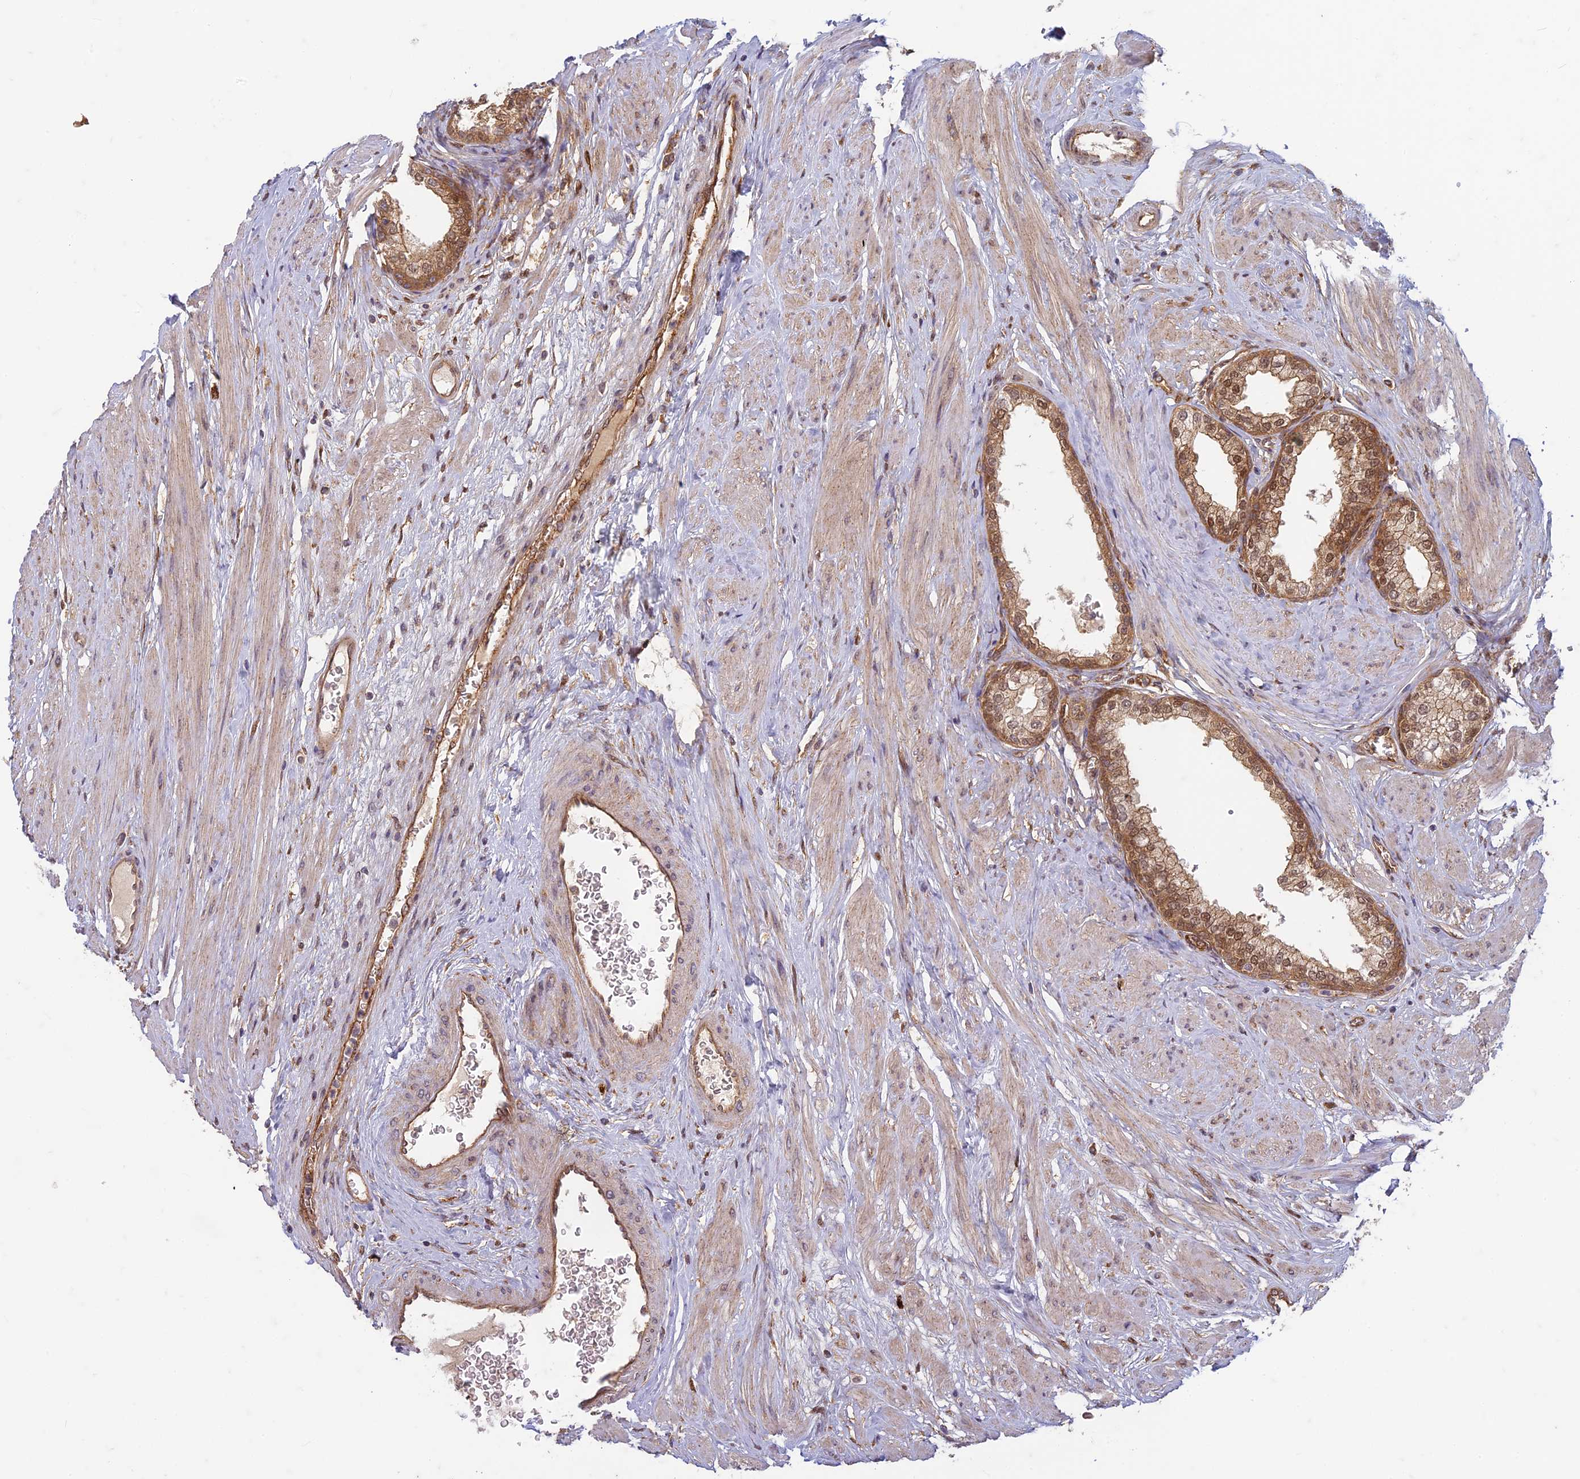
{"staining": {"intensity": "moderate", "quantity": ">75%", "location": "cytoplasmic/membranous,nuclear"}, "tissue": "prostate", "cell_type": "Glandular cells", "image_type": "normal", "snomed": [{"axis": "morphology", "description": "Normal tissue, NOS"}, {"axis": "morphology", "description": "Urothelial carcinoma, Low grade"}, {"axis": "topography", "description": "Urinary bladder"}, {"axis": "topography", "description": "Prostate"}], "caption": "This image reveals unremarkable prostate stained with immunohistochemistry (IHC) to label a protein in brown. The cytoplasmic/membranous,nuclear of glandular cells show moderate positivity for the protein. Nuclei are counter-stained blue.", "gene": "TCF25", "patient": {"sex": "male", "age": 60}}